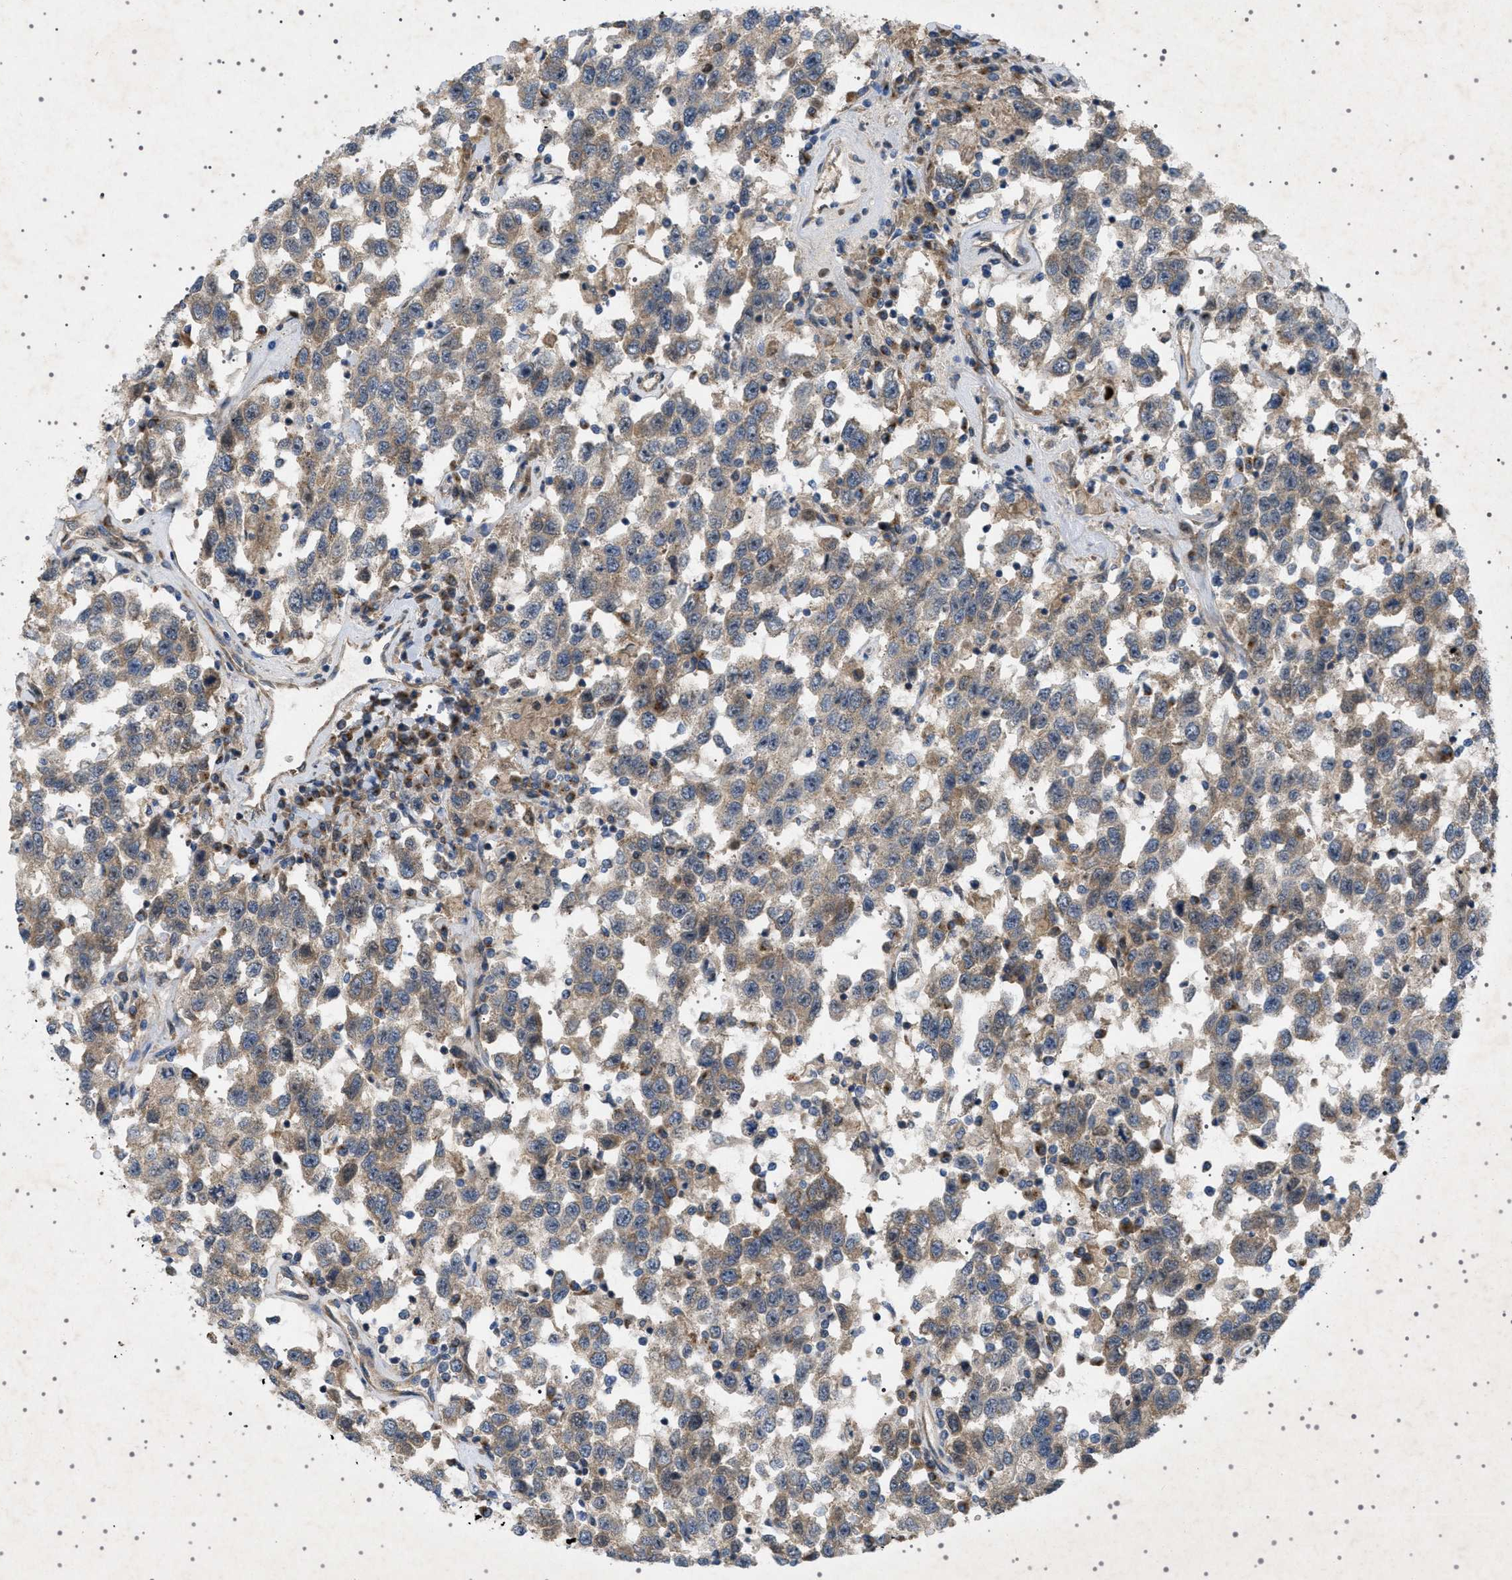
{"staining": {"intensity": "moderate", "quantity": ">75%", "location": "cytoplasmic/membranous"}, "tissue": "testis cancer", "cell_type": "Tumor cells", "image_type": "cancer", "snomed": [{"axis": "morphology", "description": "Seminoma, NOS"}, {"axis": "topography", "description": "Testis"}], "caption": "This is a micrograph of immunohistochemistry staining of testis cancer, which shows moderate positivity in the cytoplasmic/membranous of tumor cells.", "gene": "CCDC186", "patient": {"sex": "male", "age": 41}}